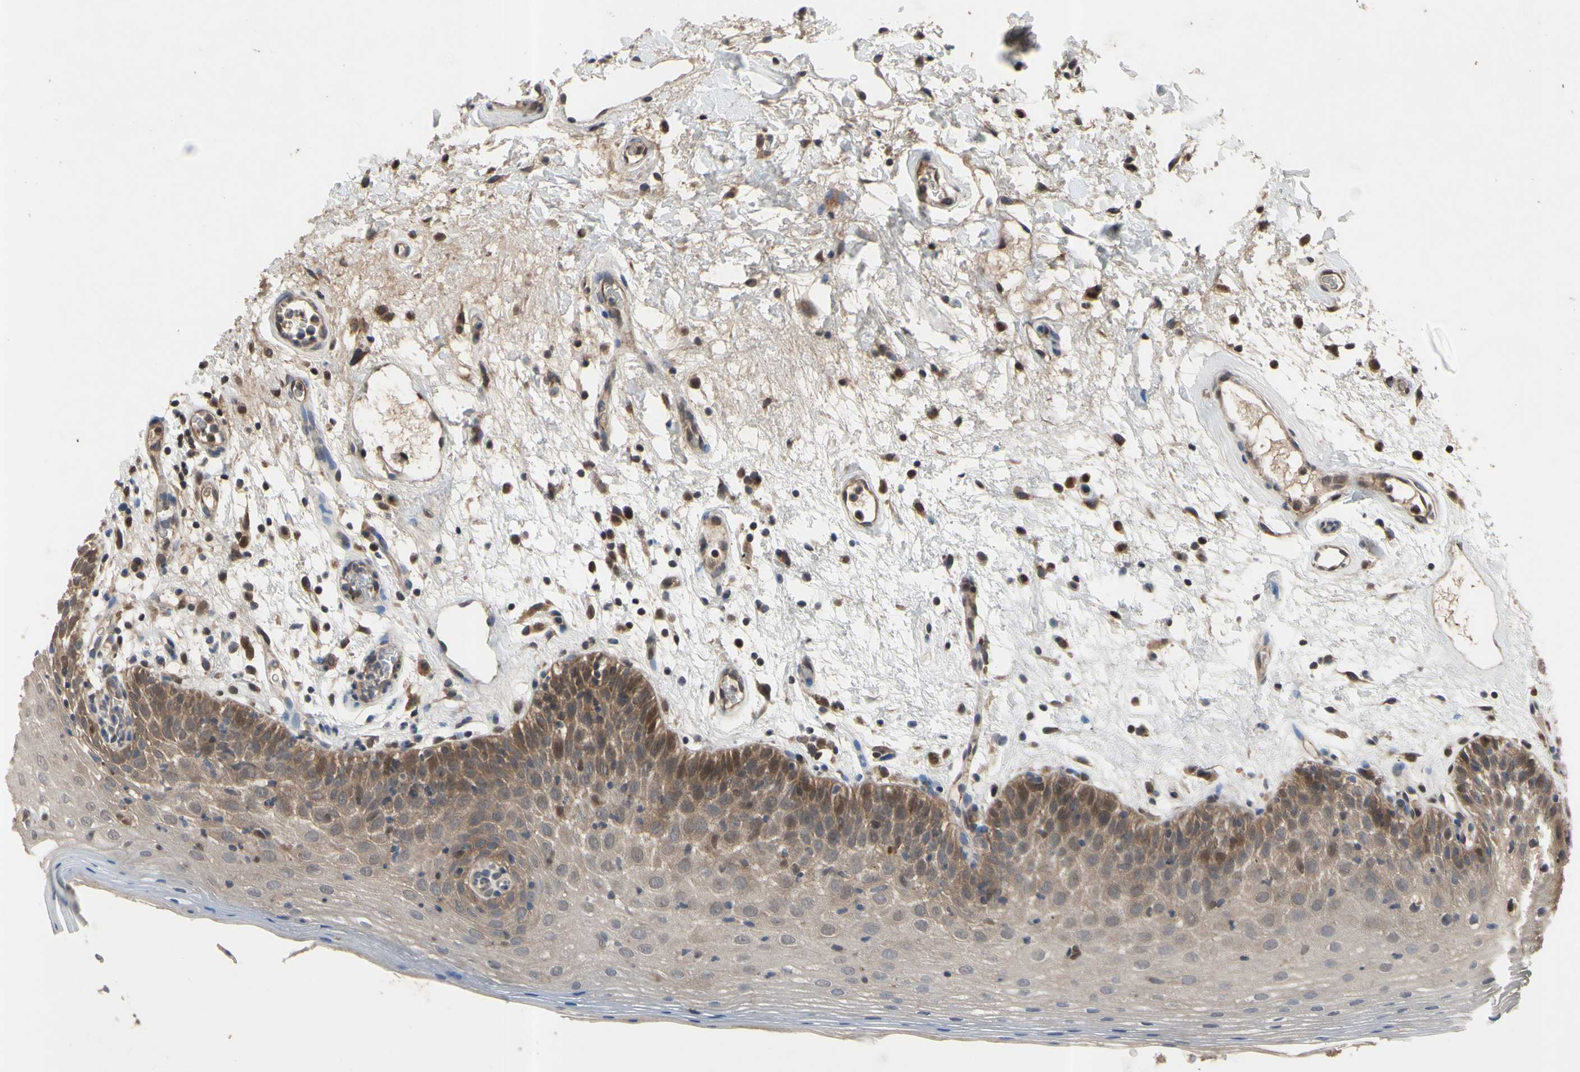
{"staining": {"intensity": "moderate", "quantity": "25%-75%", "location": "cytoplasmic/membranous"}, "tissue": "oral mucosa", "cell_type": "Squamous epithelial cells", "image_type": "normal", "snomed": [{"axis": "morphology", "description": "Normal tissue, NOS"}, {"axis": "morphology", "description": "Squamous cell carcinoma, NOS"}, {"axis": "topography", "description": "Skeletal muscle"}, {"axis": "topography", "description": "Oral tissue"}, {"axis": "topography", "description": "Head-Neck"}], "caption": "Oral mucosa stained with IHC exhibits moderate cytoplasmic/membranous staining in approximately 25%-75% of squamous epithelial cells.", "gene": "XIAP", "patient": {"sex": "male", "age": 71}}